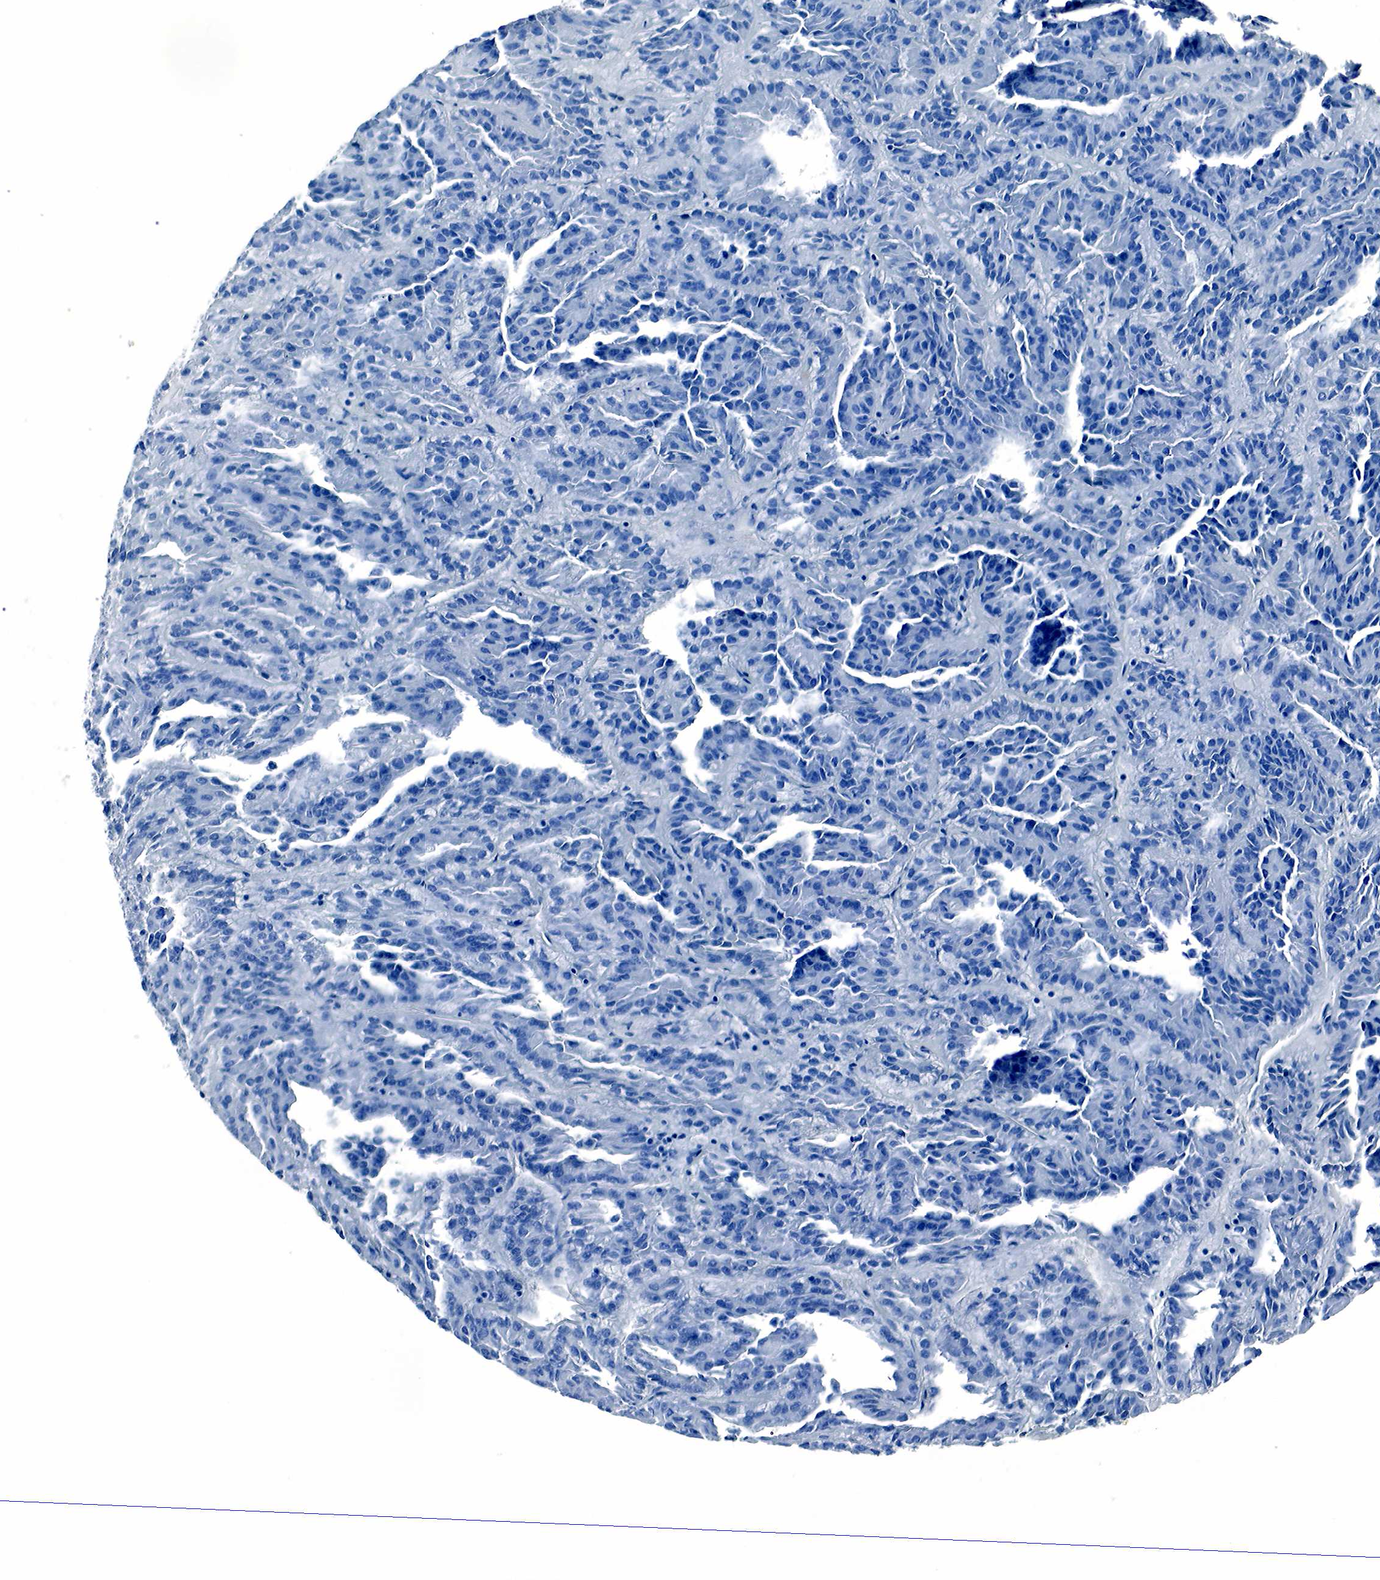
{"staining": {"intensity": "negative", "quantity": "none", "location": "none"}, "tissue": "renal cancer", "cell_type": "Tumor cells", "image_type": "cancer", "snomed": [{"axis": "morphology", "description": "Adenocarcinoma, NOS"}, {"axis": "topography", "description": "Kidney"}], "caption": "Immunohistochemistry (IHC) of renal adenocarcinoma reveals no staining in tumor cells. Brightfield microscopy of IHC stained with DAB (brown) and hematoxylin (blue), captured at high magnification.", "gene": "GCG", "patient": {"sex": "male", "age": 46}}